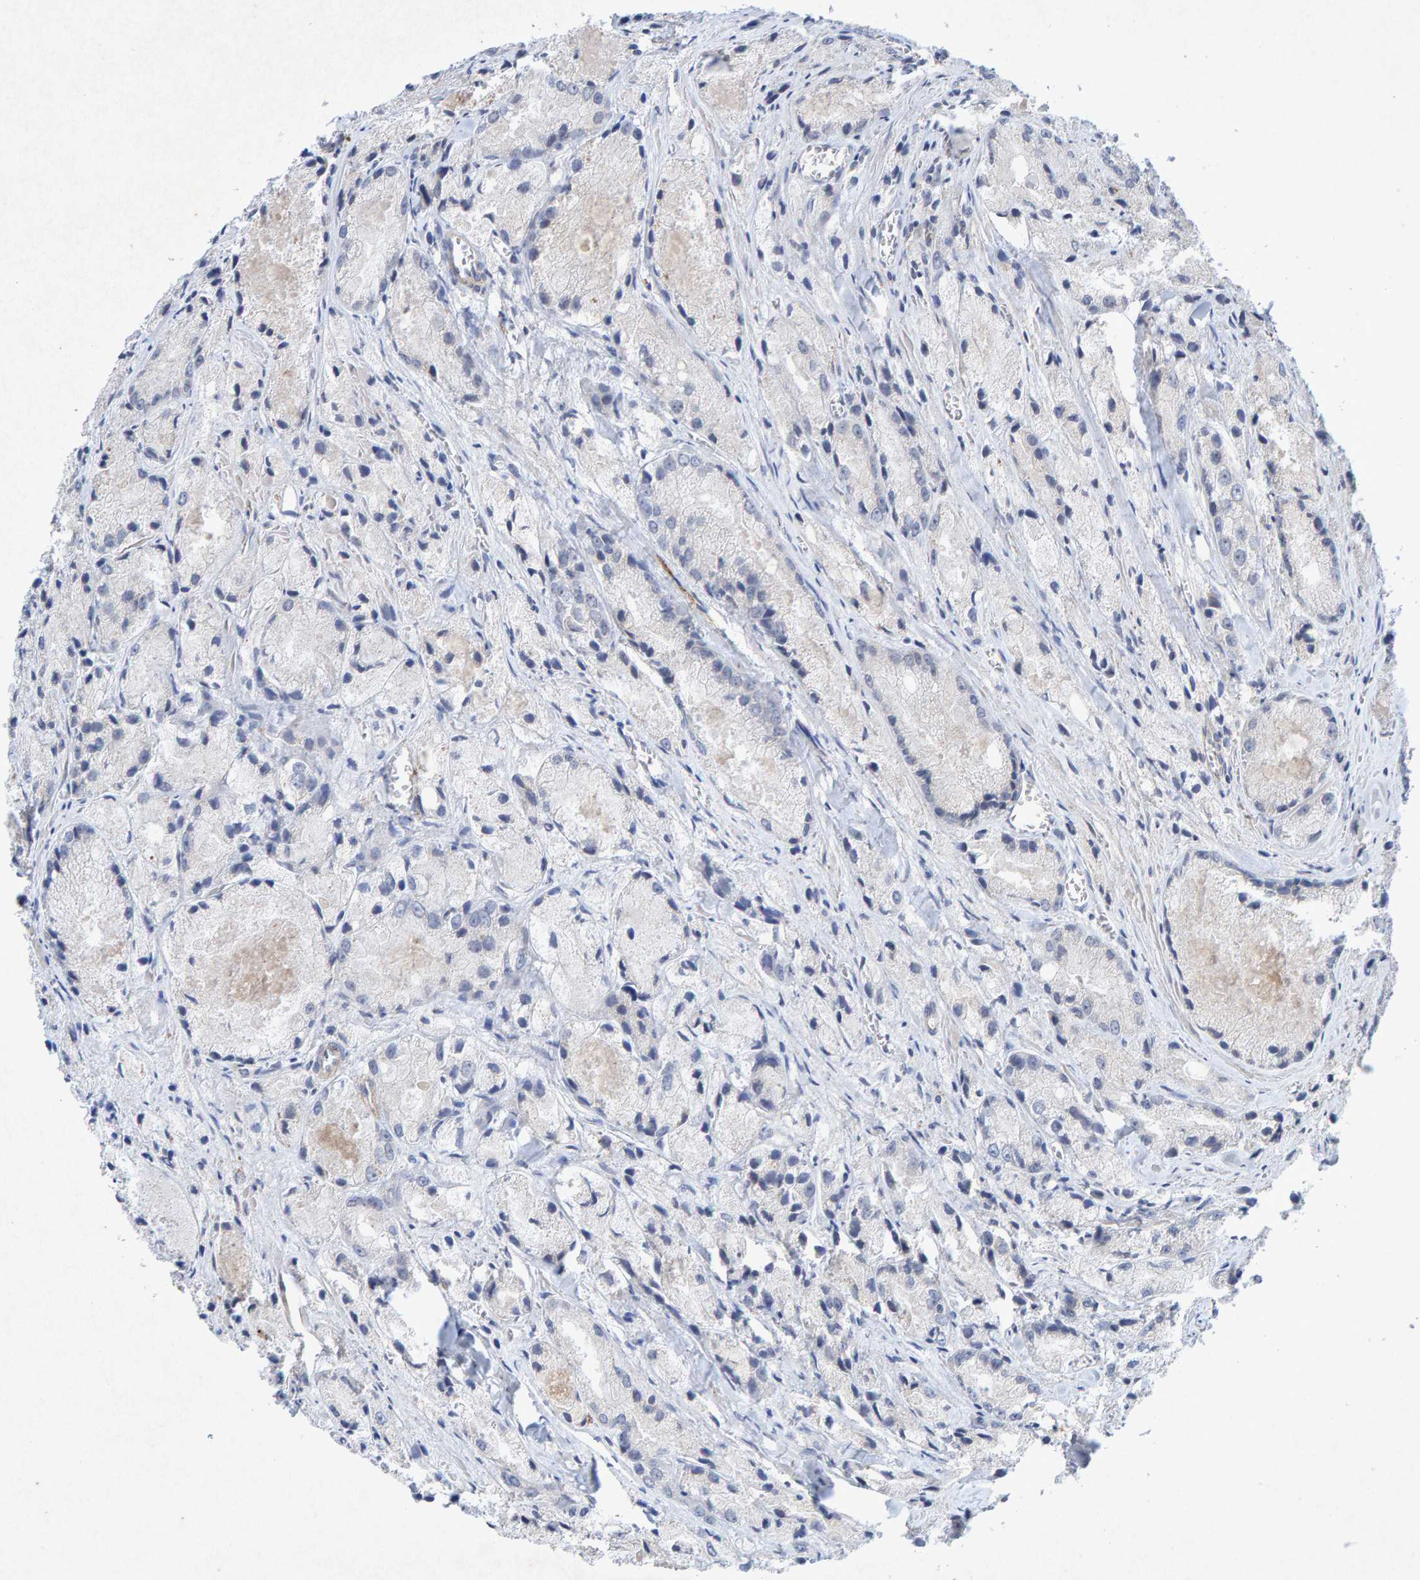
{"staining": {"intensity": "negative", "quantity": "none", "location": "none"}, "tissue": "prostate cancer", "cell_type": "Tumor cells", "image_type": "cancer", "snomed": [{"axis": "morphology", "description": "Adenocarcinoma, Low grade"}, {"axis": "topography", "description": "Prostate"}], "caption": "Tumor cells show no significant protein staining in prostate low-grade adenocarcinoma. (DAB (3,3'-diaminobenzidine) immunohistochemistry (IHC) with hematoxylin counter stain).", "gene": "CDH2", "patient": {"sex": "male", "age": 64}}